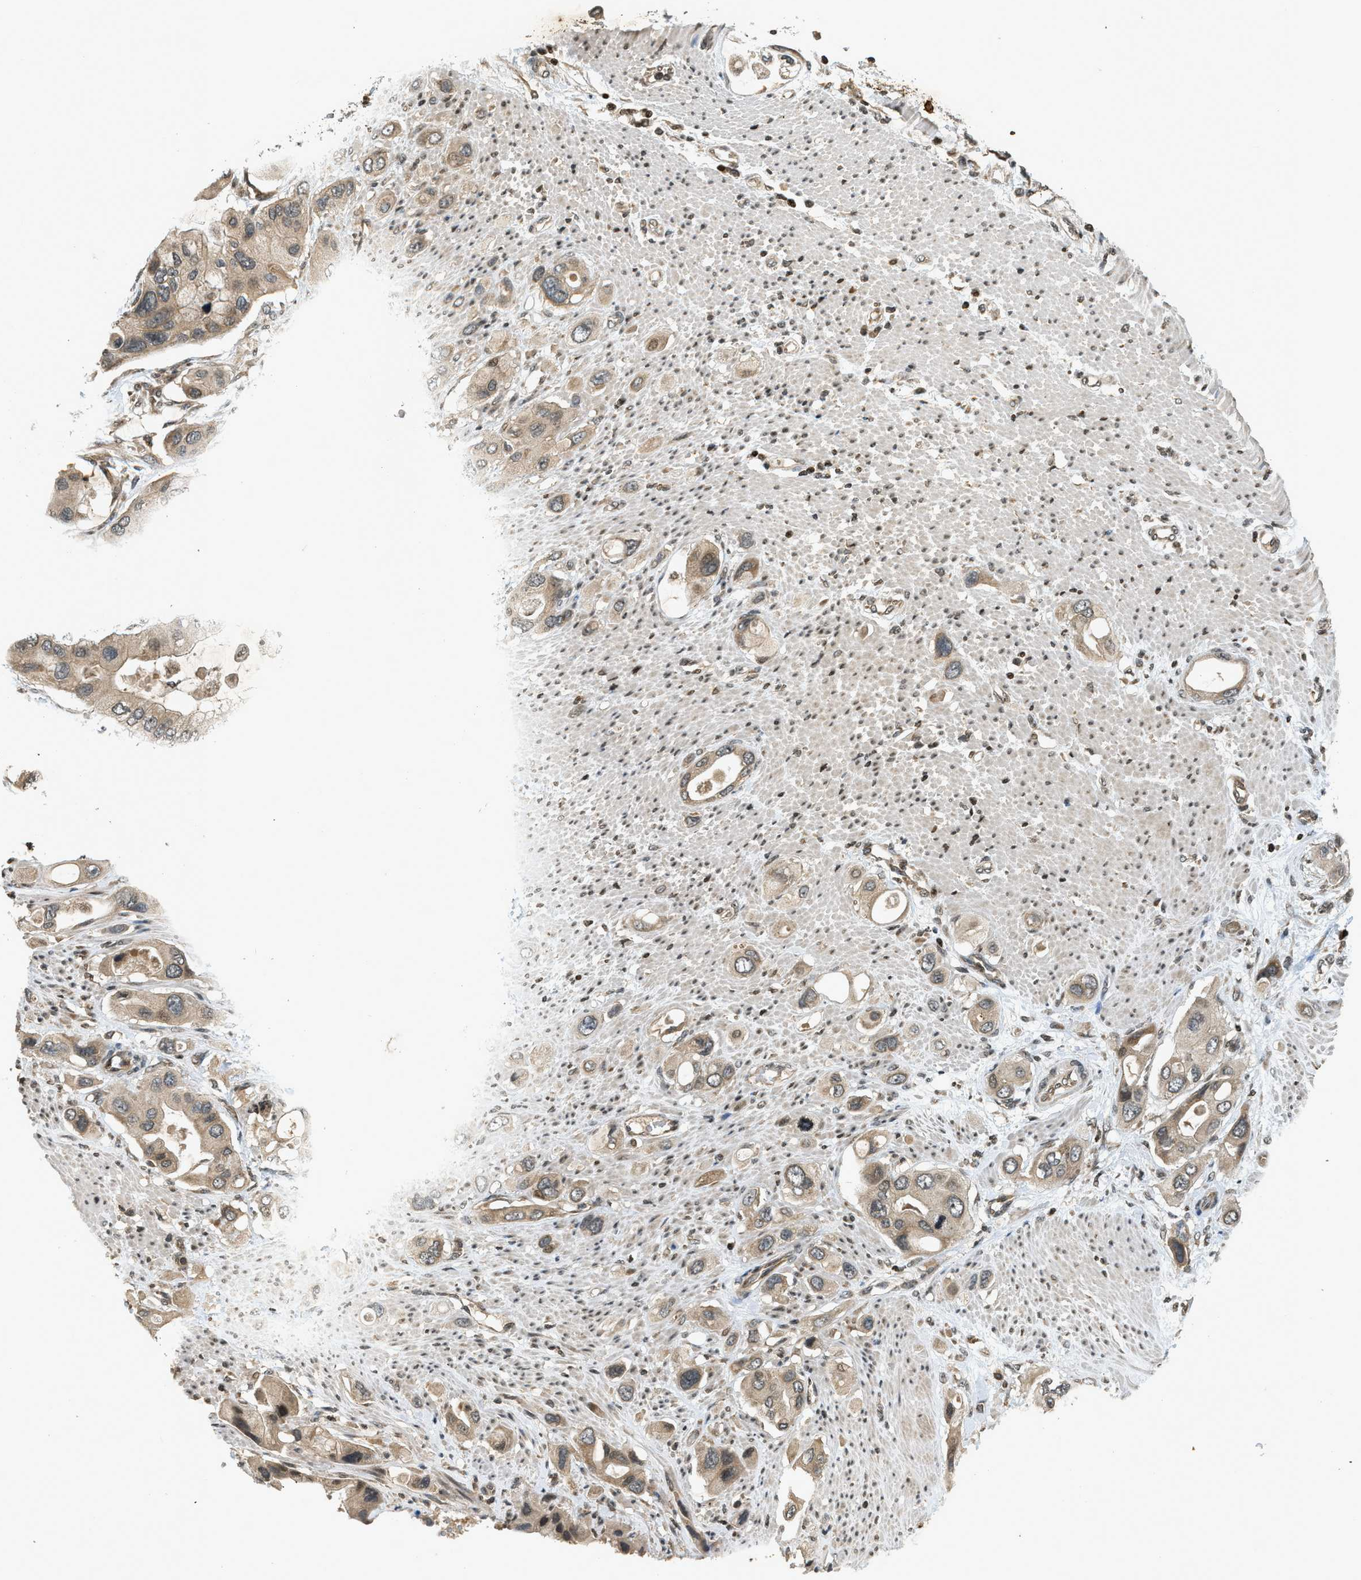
{"staining": {"intensity": "weak", "quantity": ">75%", "location": "cytoplasmic/membranous"}, "tissue": "pancreatic cancer", "cell_type": "Tumor cells", "image_type": "cancer", "snomed": [{"axis": "morphology", "description": "Adenocarcinoma, NOS"}, {"axis": "topography", "description": "Pancreas"}], "caption": "Immunohistochemical staining of human pancreatic cancer (adenocarcinoma) displays low levels of weak cytoplasmic/membranous protein positivity in about >75% of tumor cells.", "gene": "SIAH1", "patient": {"sex": "female", "age": 56}}